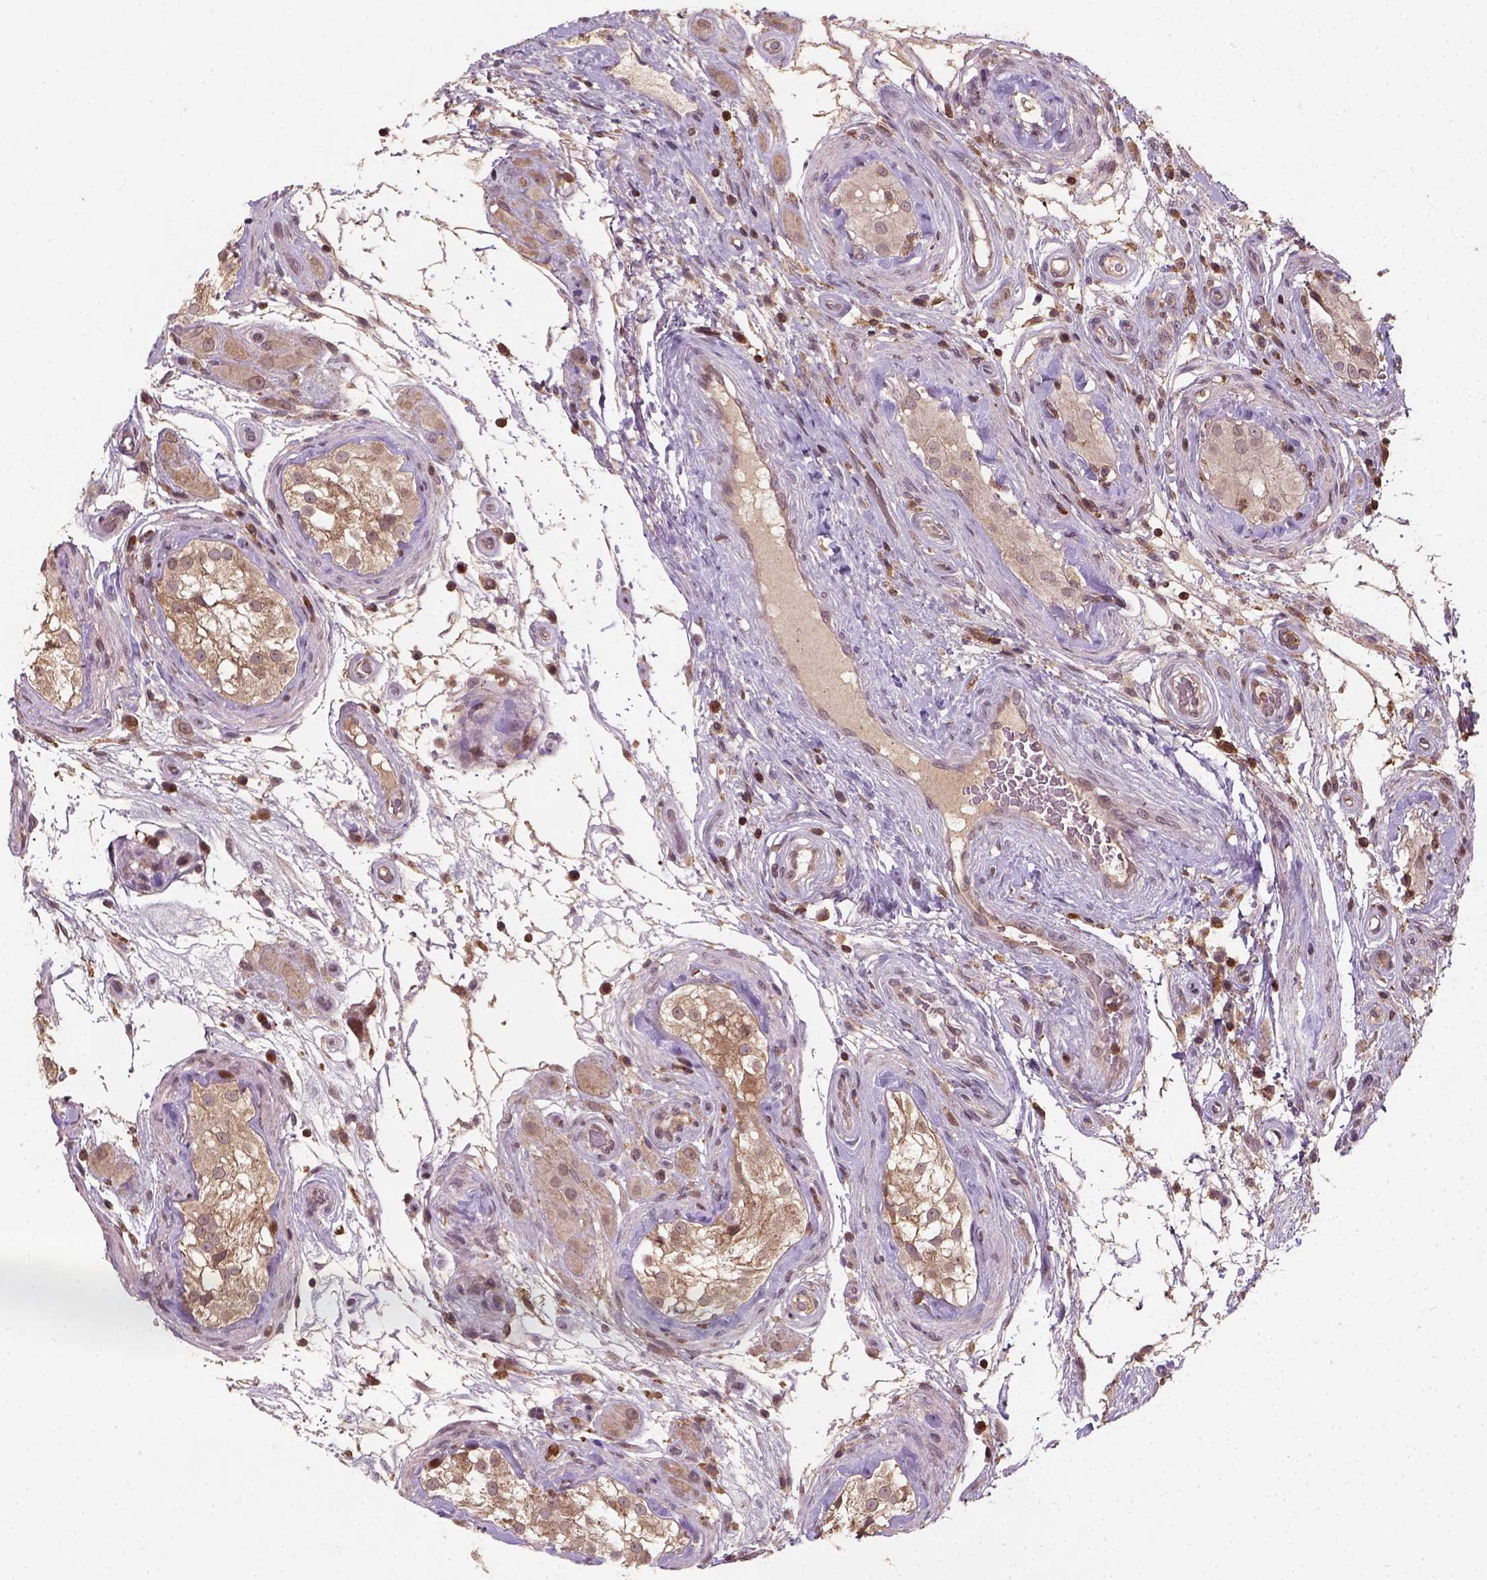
{"staining": {"intensity": "moderate", "quantity": ">75%", "location": "cytoplasmic/membranous"}, "tissue": "testis cancer", "cell_type": "Tumor cells", "image_type": "cancer", "snomed": [{"axis": "morphology", "description": "Seminoma, NOS"}, {"axis": "morphology", "description": "Carcinoma, Embryonal, NOS"}, {"axis": "topography", "description": "Testis"}], "caption": "DAB immunohistochemical staining of testis embryonal carcinoma reveals moderate cytoplasmic/membranous protein positivity in approximately >75% of tumor cells.", "gene": "CAMKK1", "patient": {"sex": "male", "age": 41}}